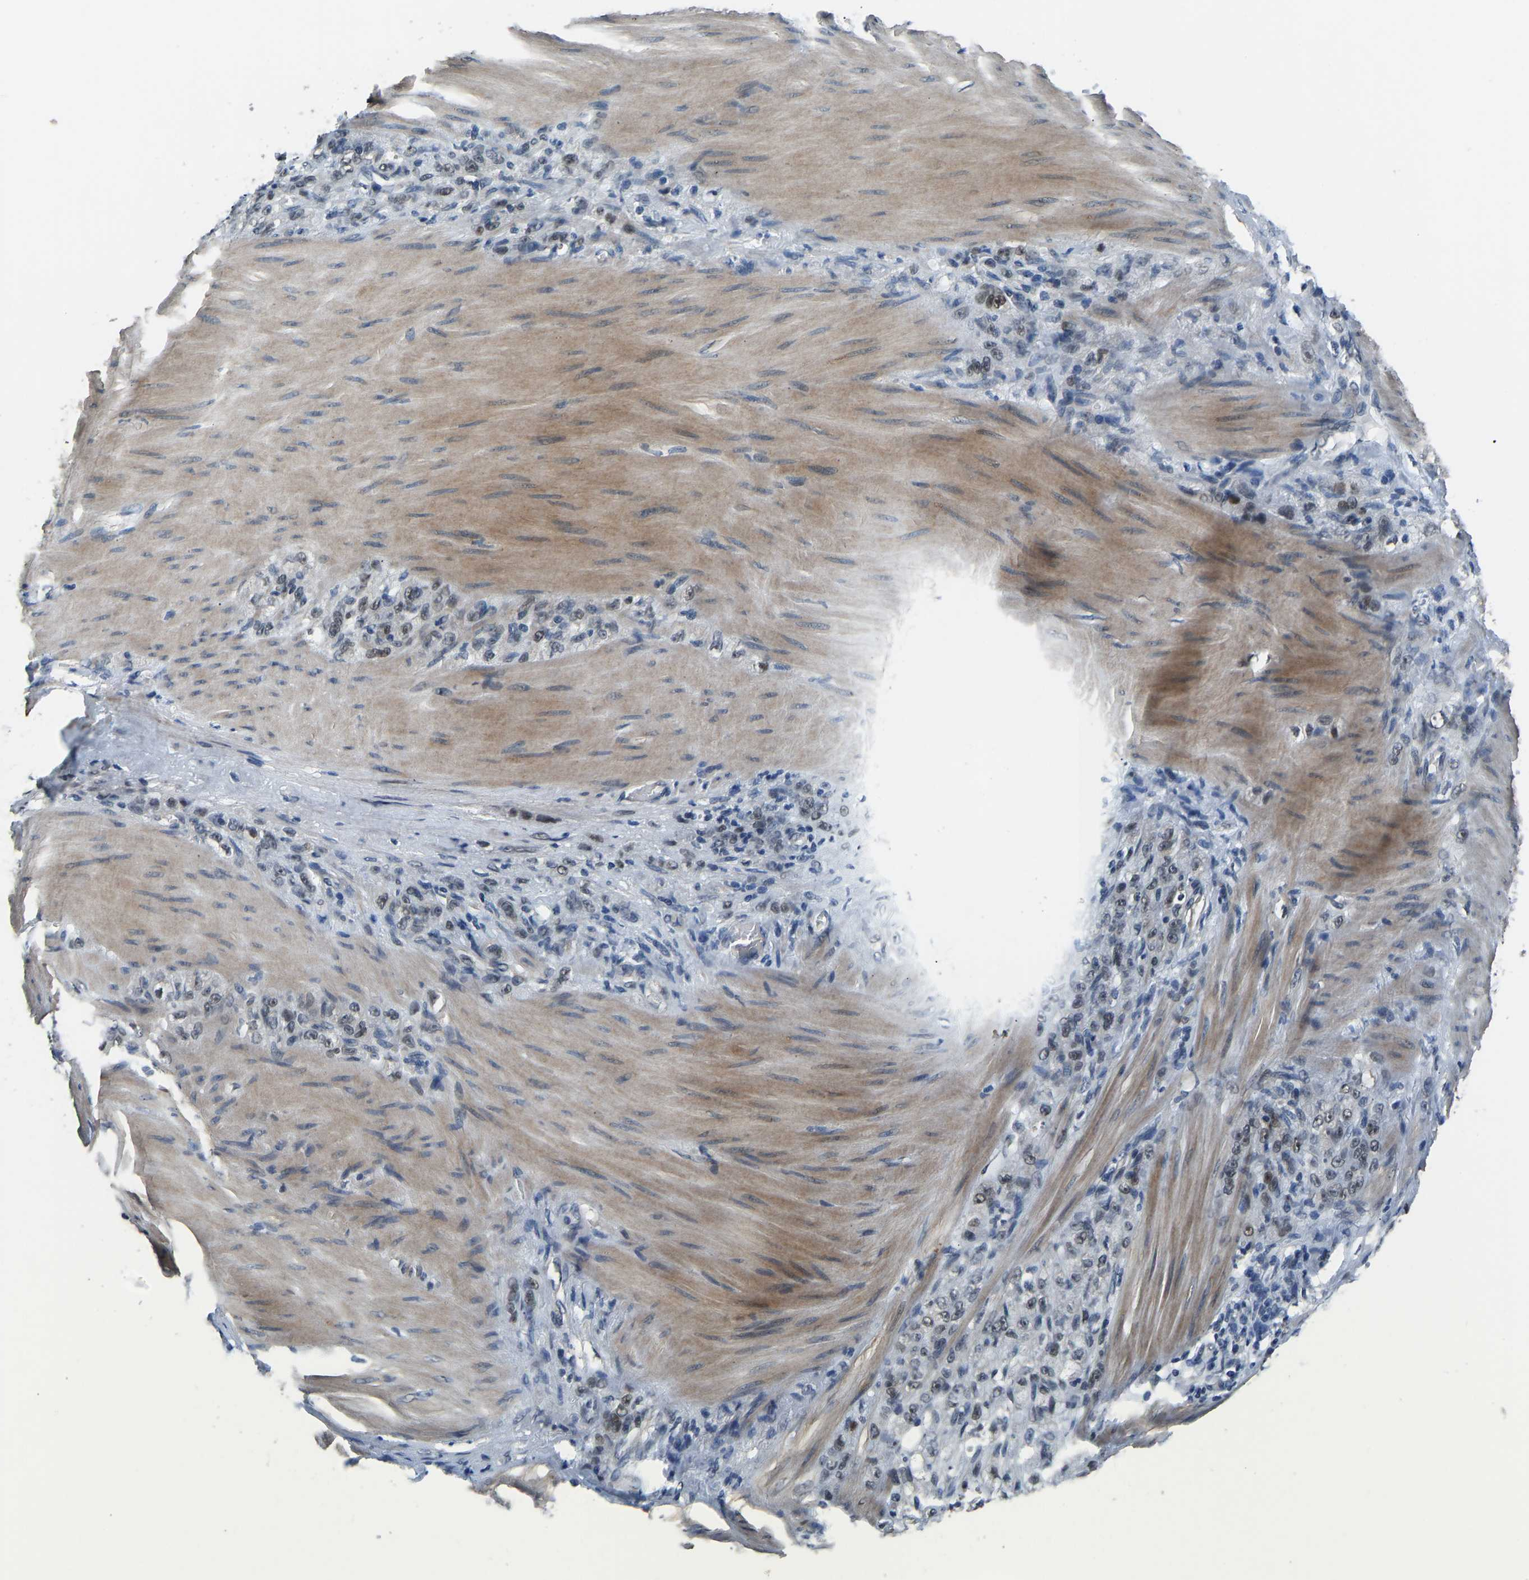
{"staining": {"intensity": "weak", "quantity": "<25%", "location": "nuclear"}, "tissue": "stomach cancer", "cell_type": "Tumor cells", "image_type": "cancer", "snomed": [{"axis": "morphology", "description": "Normal tissue, NOS"}, {"axis": "morphology", "description": "Adenocarcinoma, NOS"}, {"axis": "topography", "description": "Stomach"}], "caption": "A micrograph of human stomach cancer is negative for staining in tumor cells.", "gene": "FOS", "patient": {"sex": "male", "age": 82}}